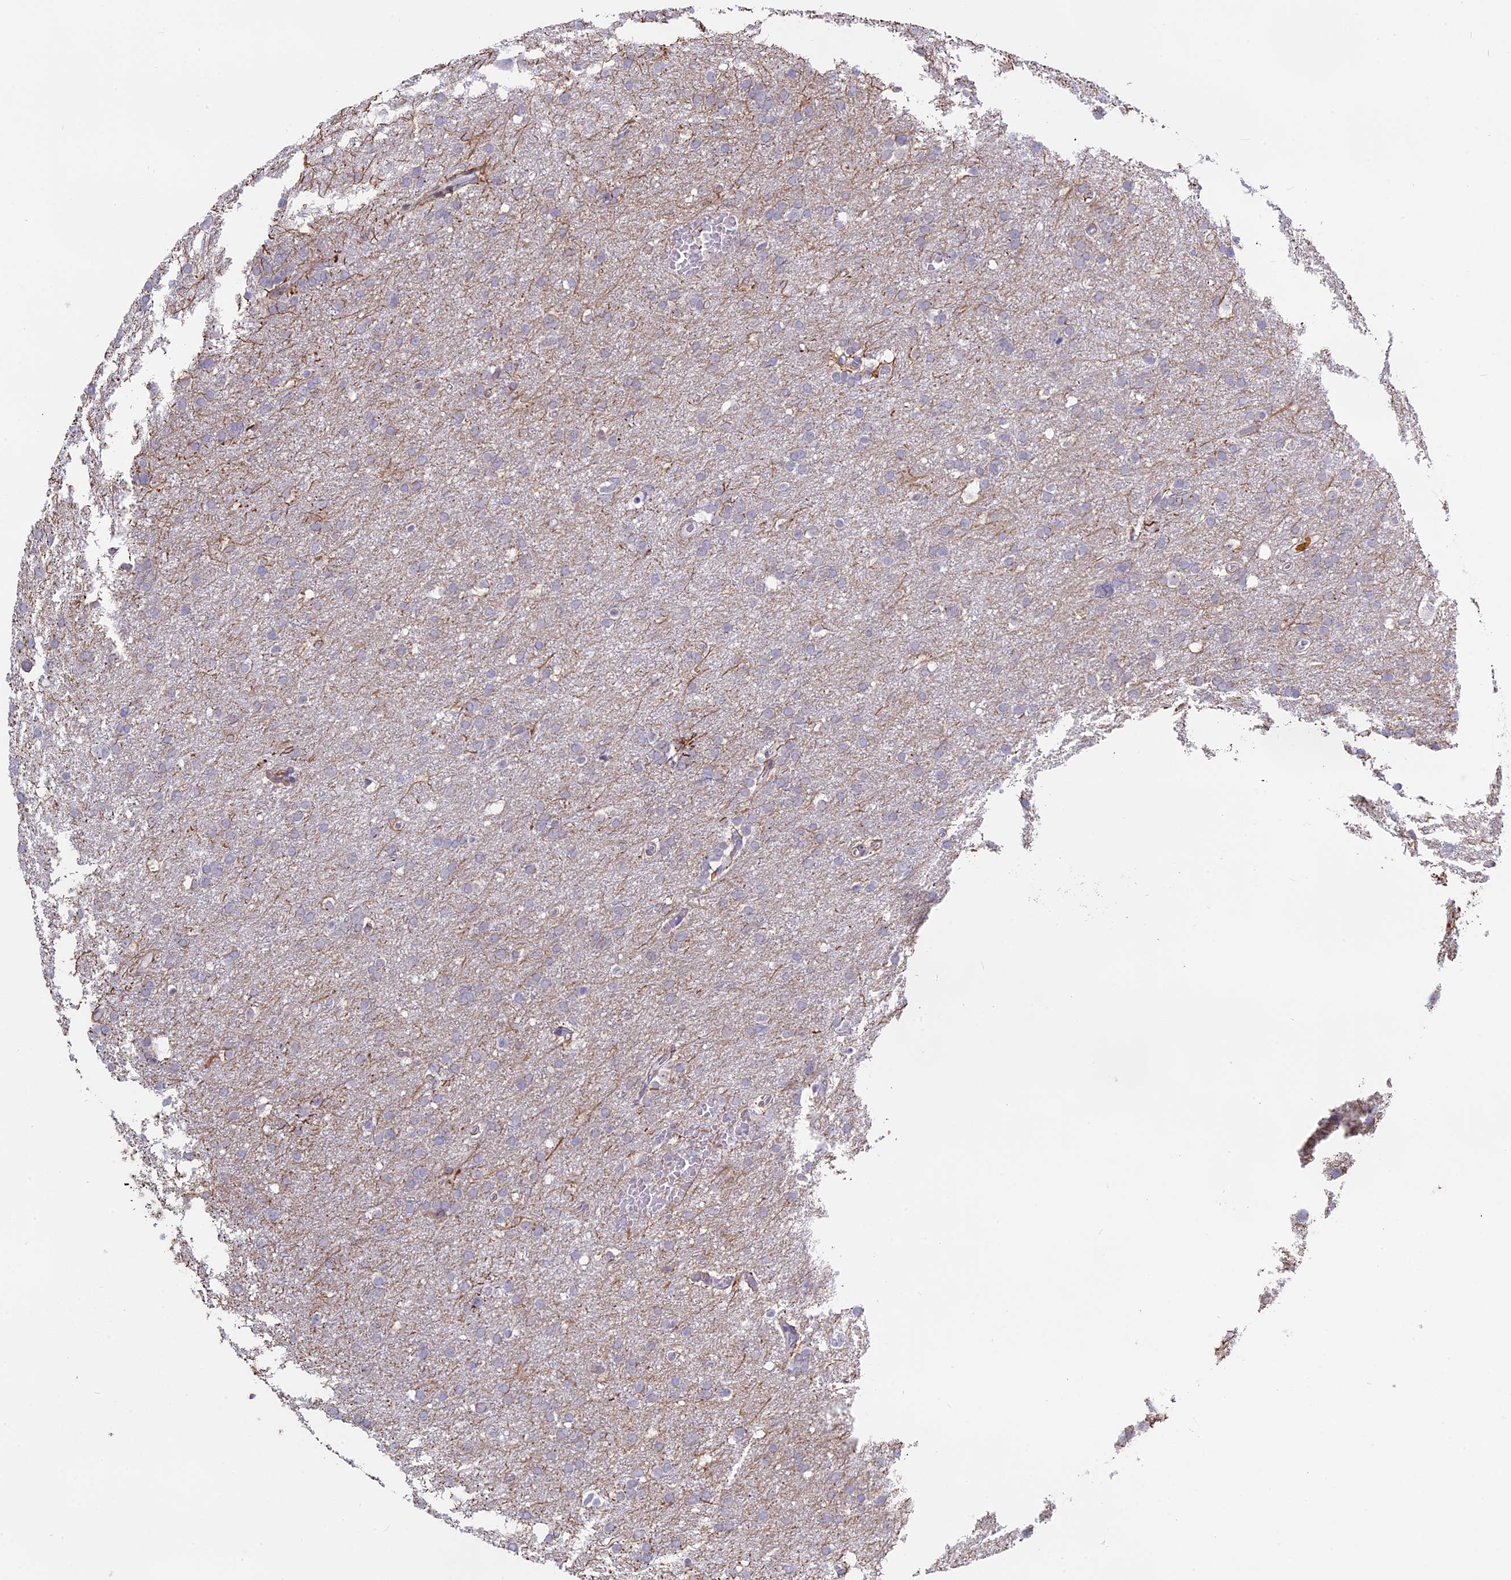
{"staining": {"intensity": "negative", "quantity": "none", "location": "none"}, "tissue": "glioma", "cell_type": "Tumor cells", "image_type": "cancer", "snomed": [{"axis": "morphology", "description": "Glioma, malignant, High grade"}, {"axis": "topography", "description": "Cerebral cortex"}], "caption": "Protein analysis of glioma displays no significant positivity in tumor cells.", "gene": "MYO5B", "patient": {"sex": "female", "age": 36}}